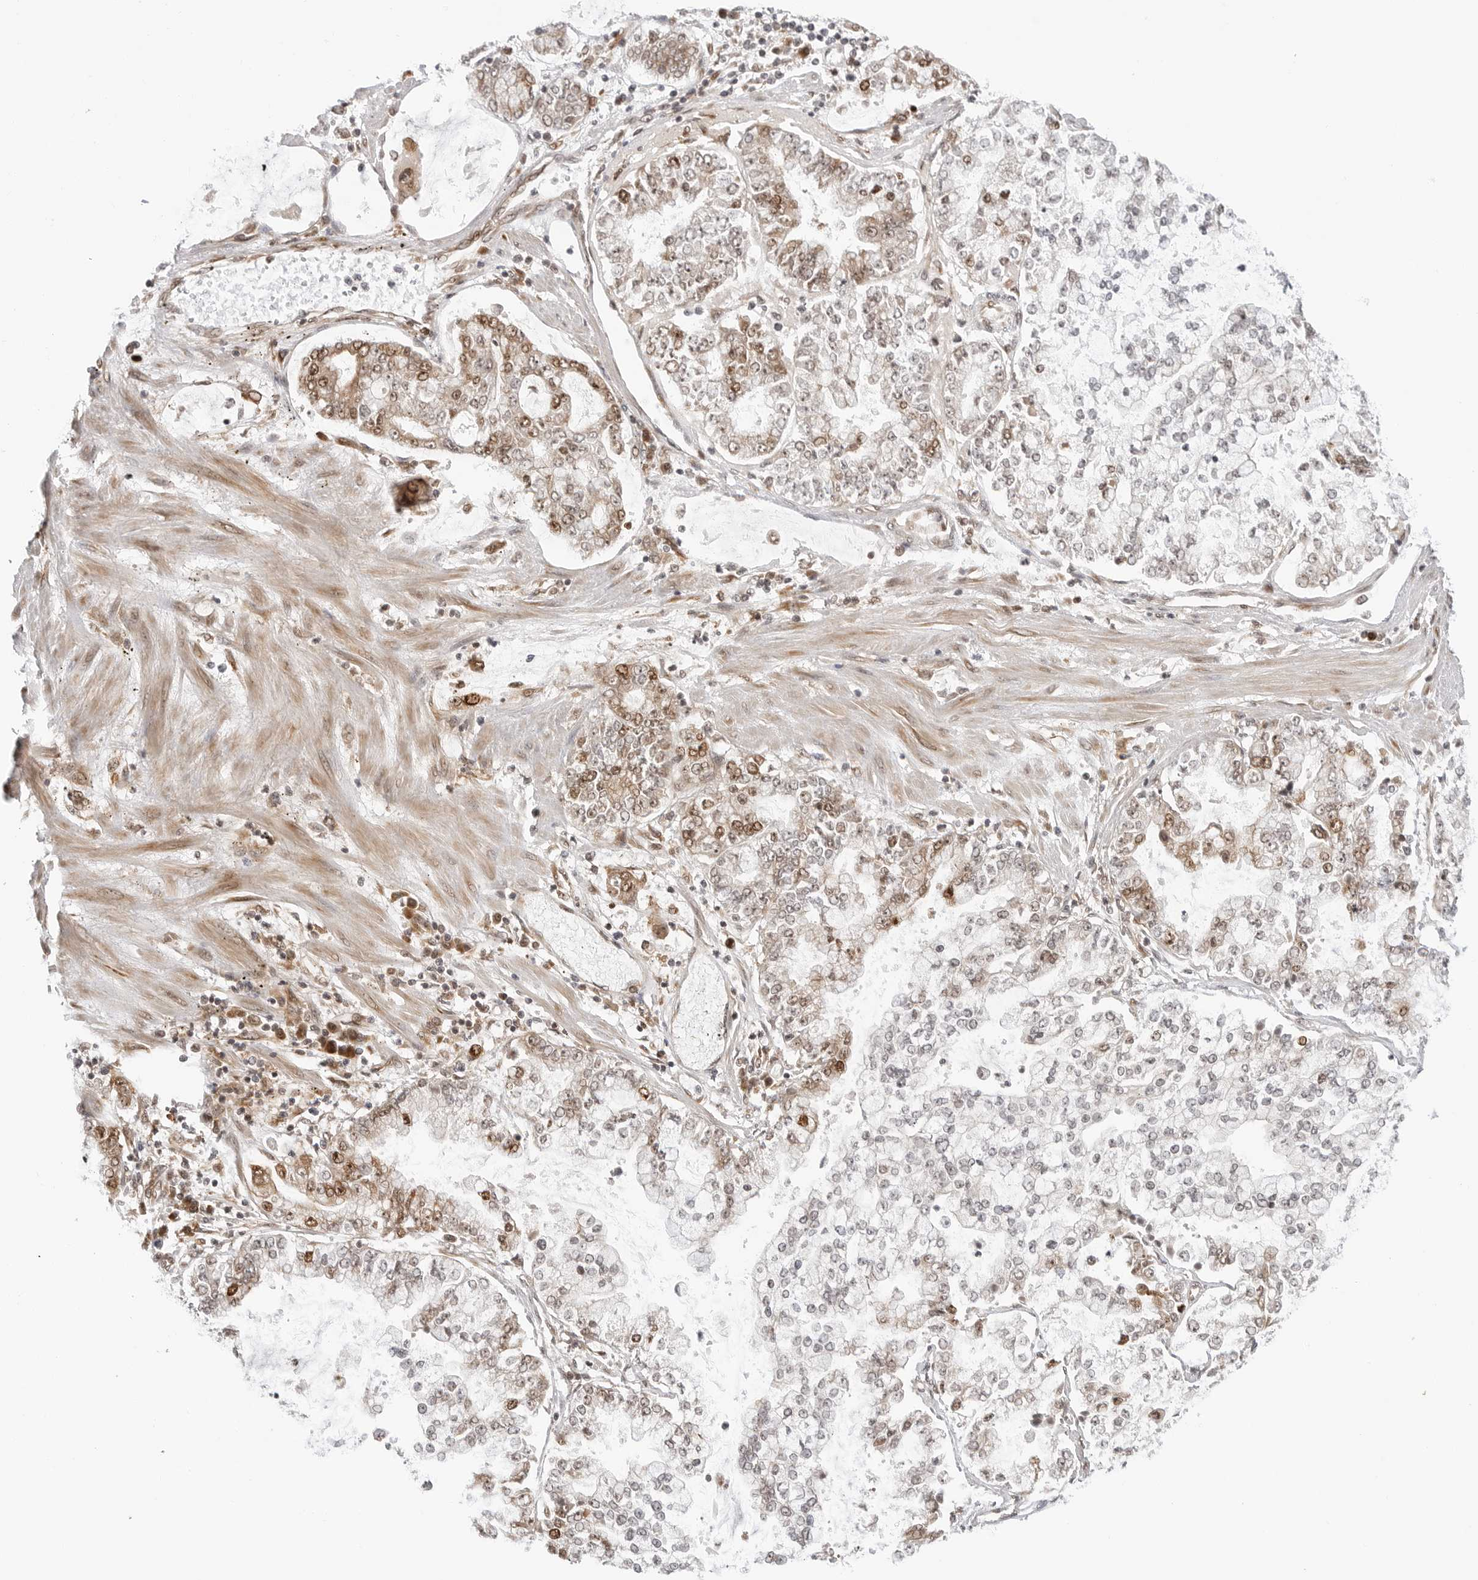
{"staining": {"intensity": "moderate", "quantity": "25%-75%", "location": "cytoplasmic/membranous,nuclear"}, "tissue": "stomach cancer", "cell_type": "Tumor cells", "image_type": "cancer", "snomed": [{"axis": "morphology", "description": "Adenocarcinoma, NOS"}, {"axis": "topography", "description": "Stomach"}], "caption": "A medium amount of moderate cytoplasmic/membranous and nuclear expression is identified in about 25%-75% of tumor cells in stomach cancer (adenocarcinoma) tissue.", "gene": "TIPRL", "patient": {"sex": "male", "age": 76}}